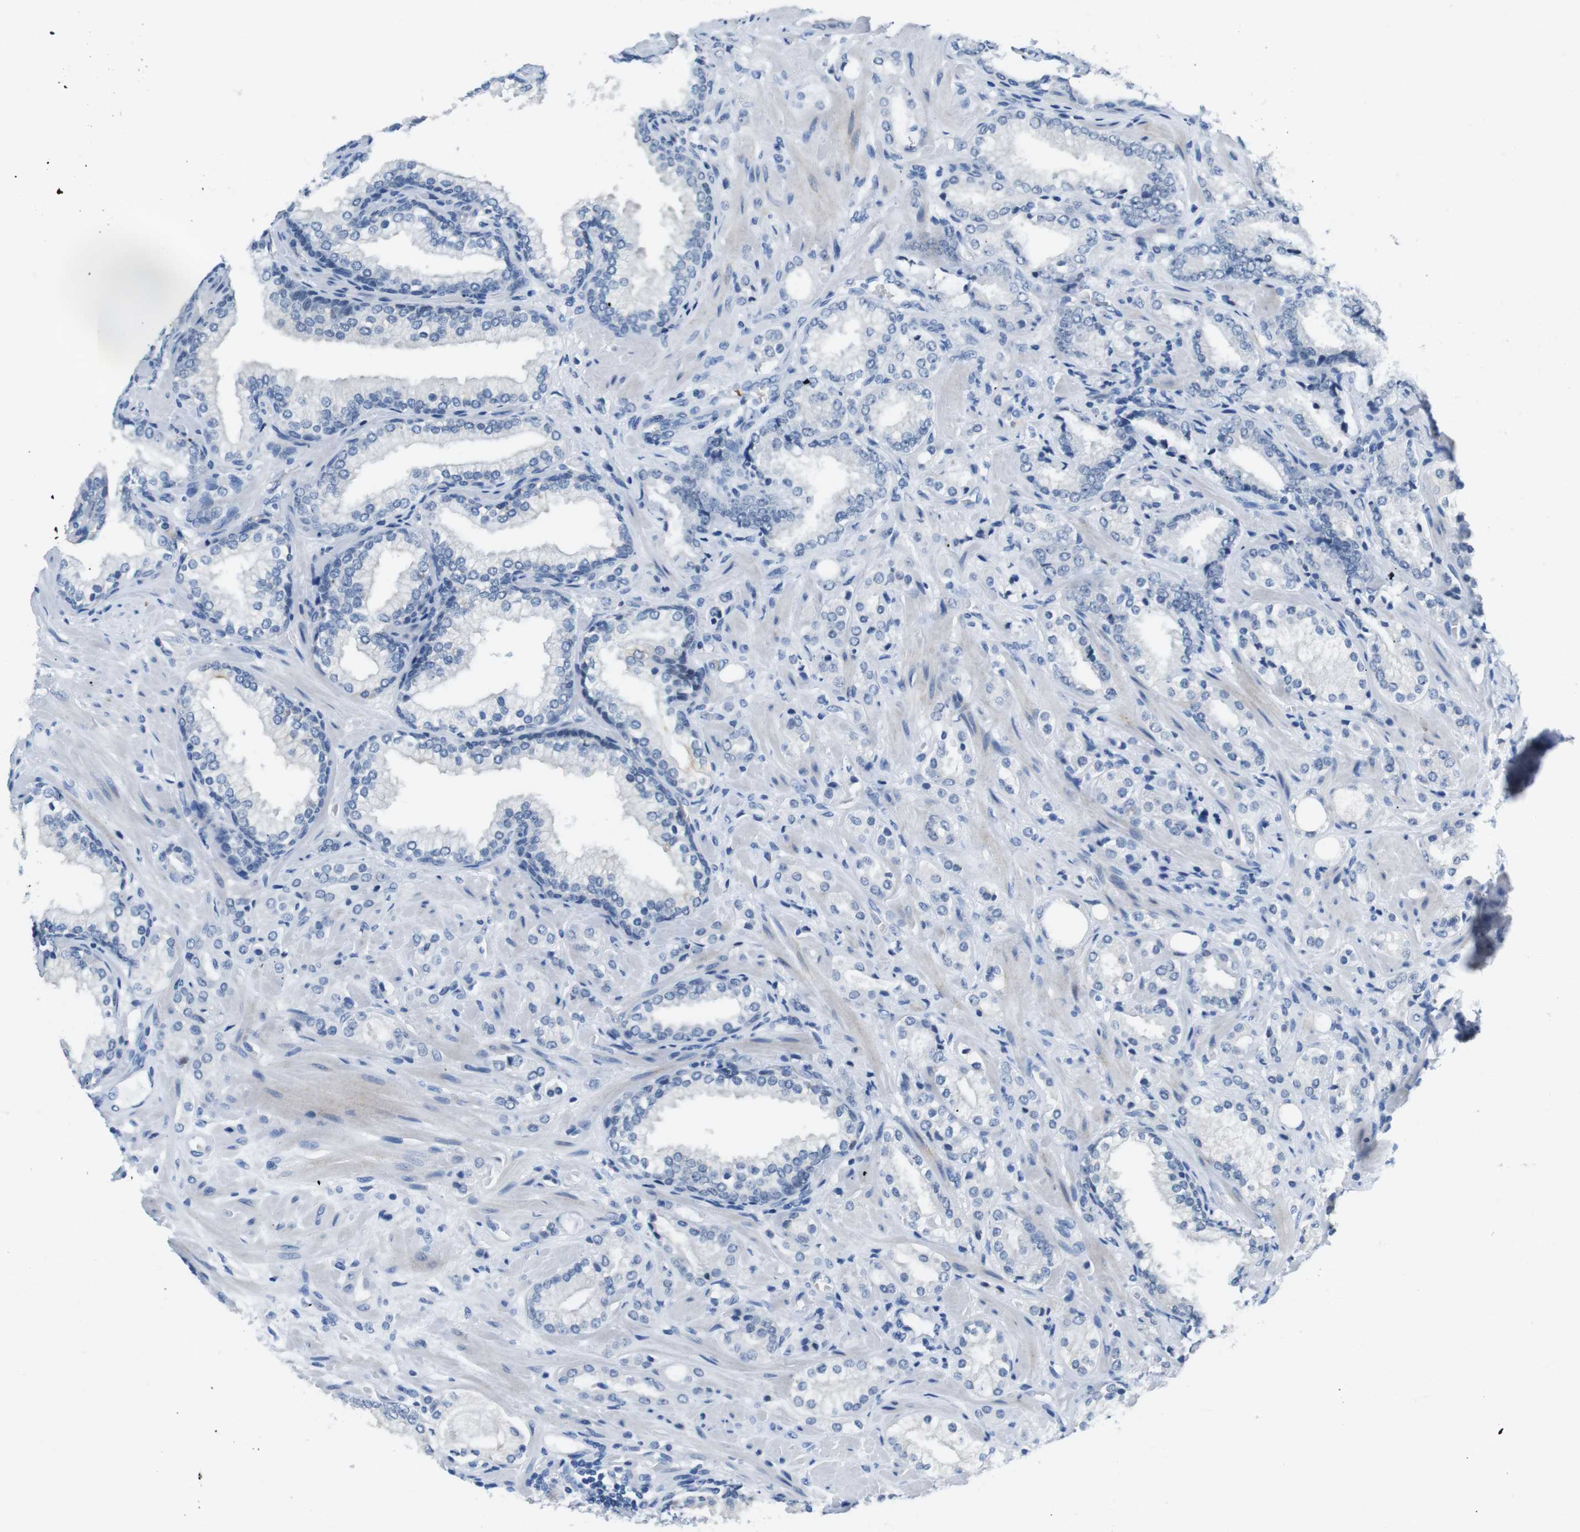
{"staining": {"intensity": "negative", "quantity": "none", "location": "none"}, "tissue": "prostate cancer", "cell_type": "Tumor cells", "image_type": "cancer", "snomed": [{"axis": "morphology", "description": "Adenocarcinoma, High grade"}, {"axis": "topography", "description": "Prostate"}], "caption": "Immunohistochemistry (IHC) image of prostate cancer (adenocarcinoma (high-grade)) stained for a protein (brown), which reveals no expression in tumor cells.", "gene": "TFAP2C", "patient": {"sex": "male", "age": 64}}